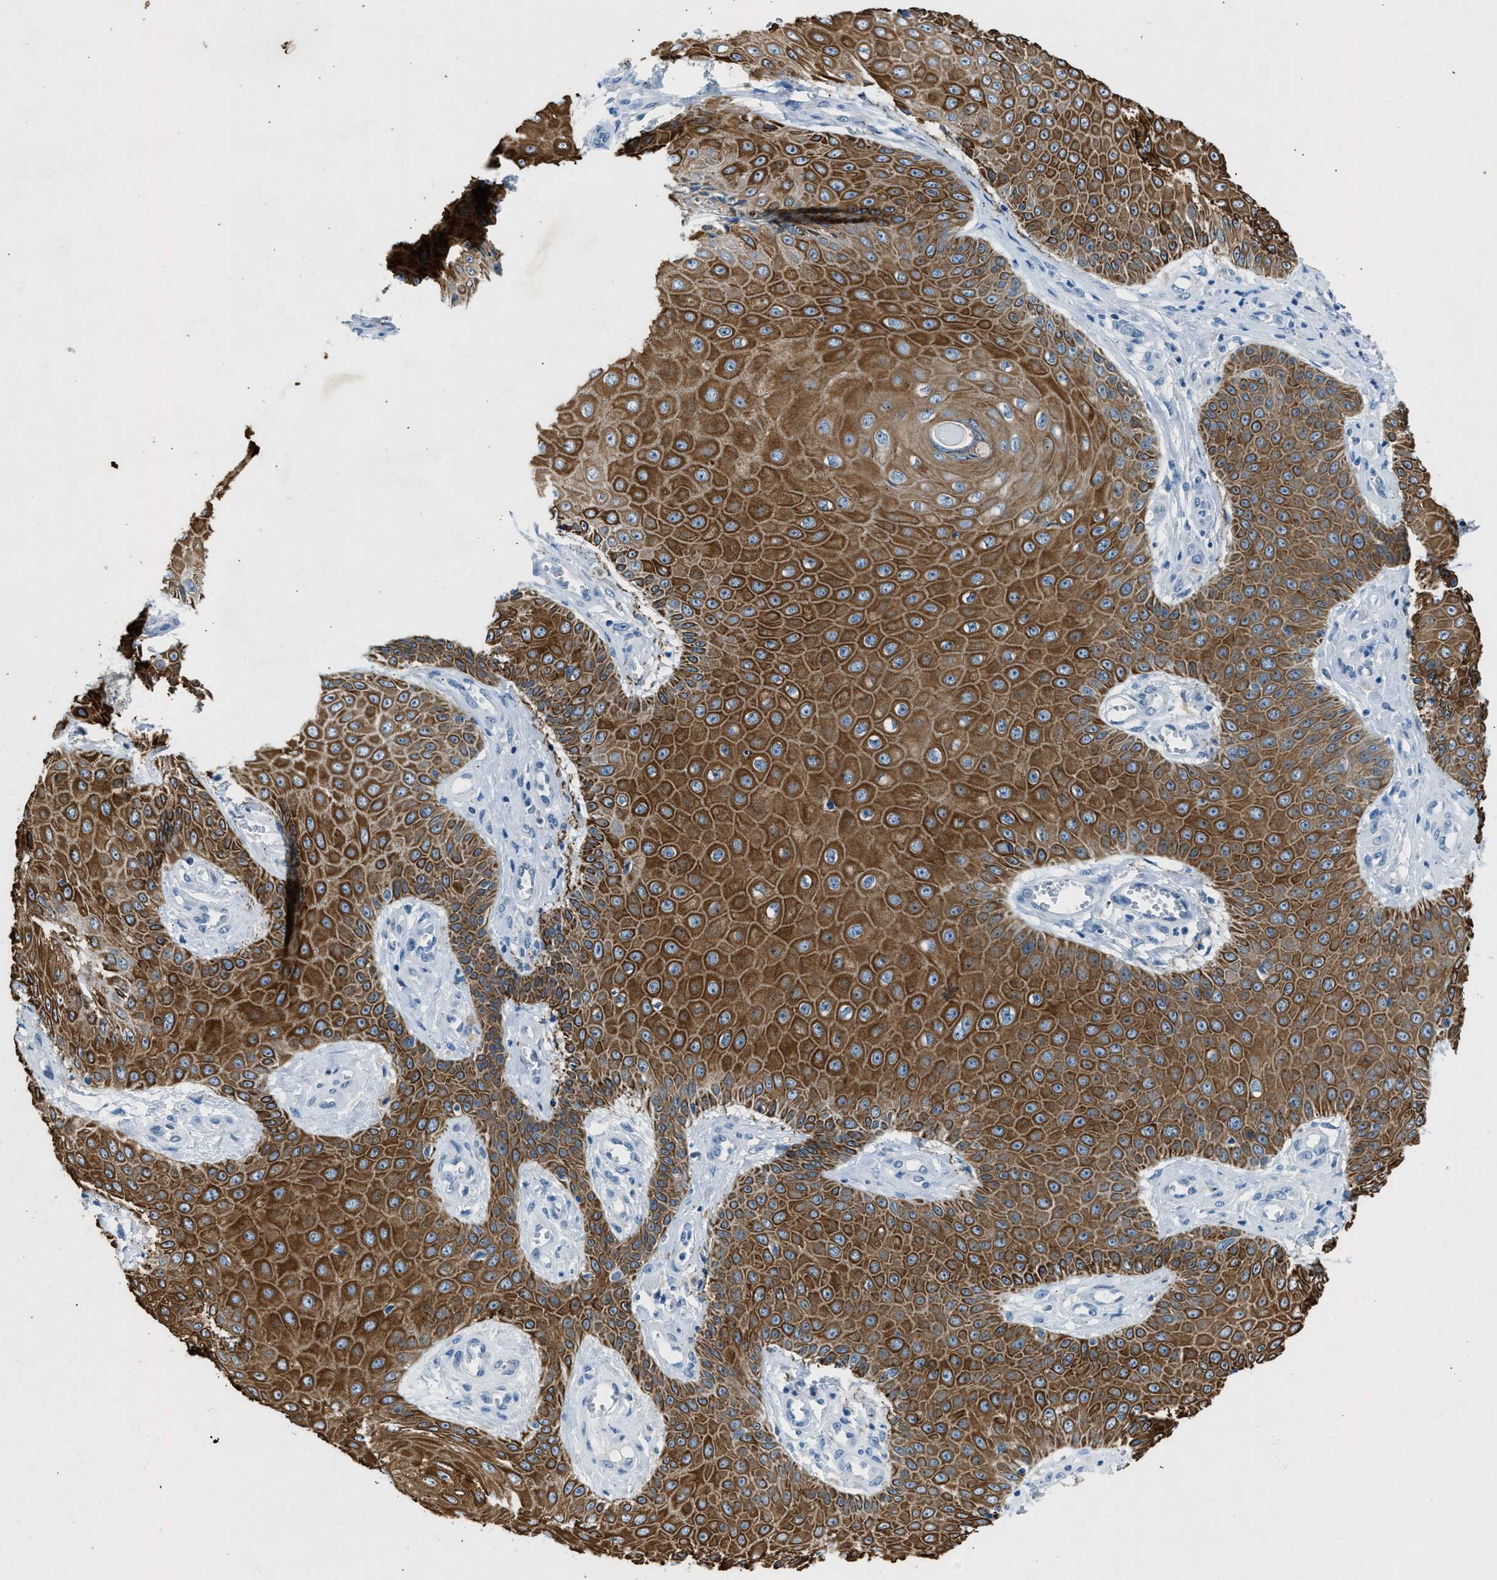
{"staining": {"intensity": "strong", "quantity": ">75%", "location": "cytoplasmic/membranous"}, "tissue": "skin cancer", "cell_type": "Tumor cells", "image_type": "cancer", "snomed": [{"axis": "morphology", "description": "Squamous cell carcinoma, NOS"}, {"axis": "topography", "description": "Skin"}], "caption": "A photomicrograph of human squamous cell carcinoma (skin) stained for a protein shows strong cytoplasmic/membranous brown staining in tumor cells.", "gene": "CFAP20", "patient": {"sex": "male", "age": 74}}